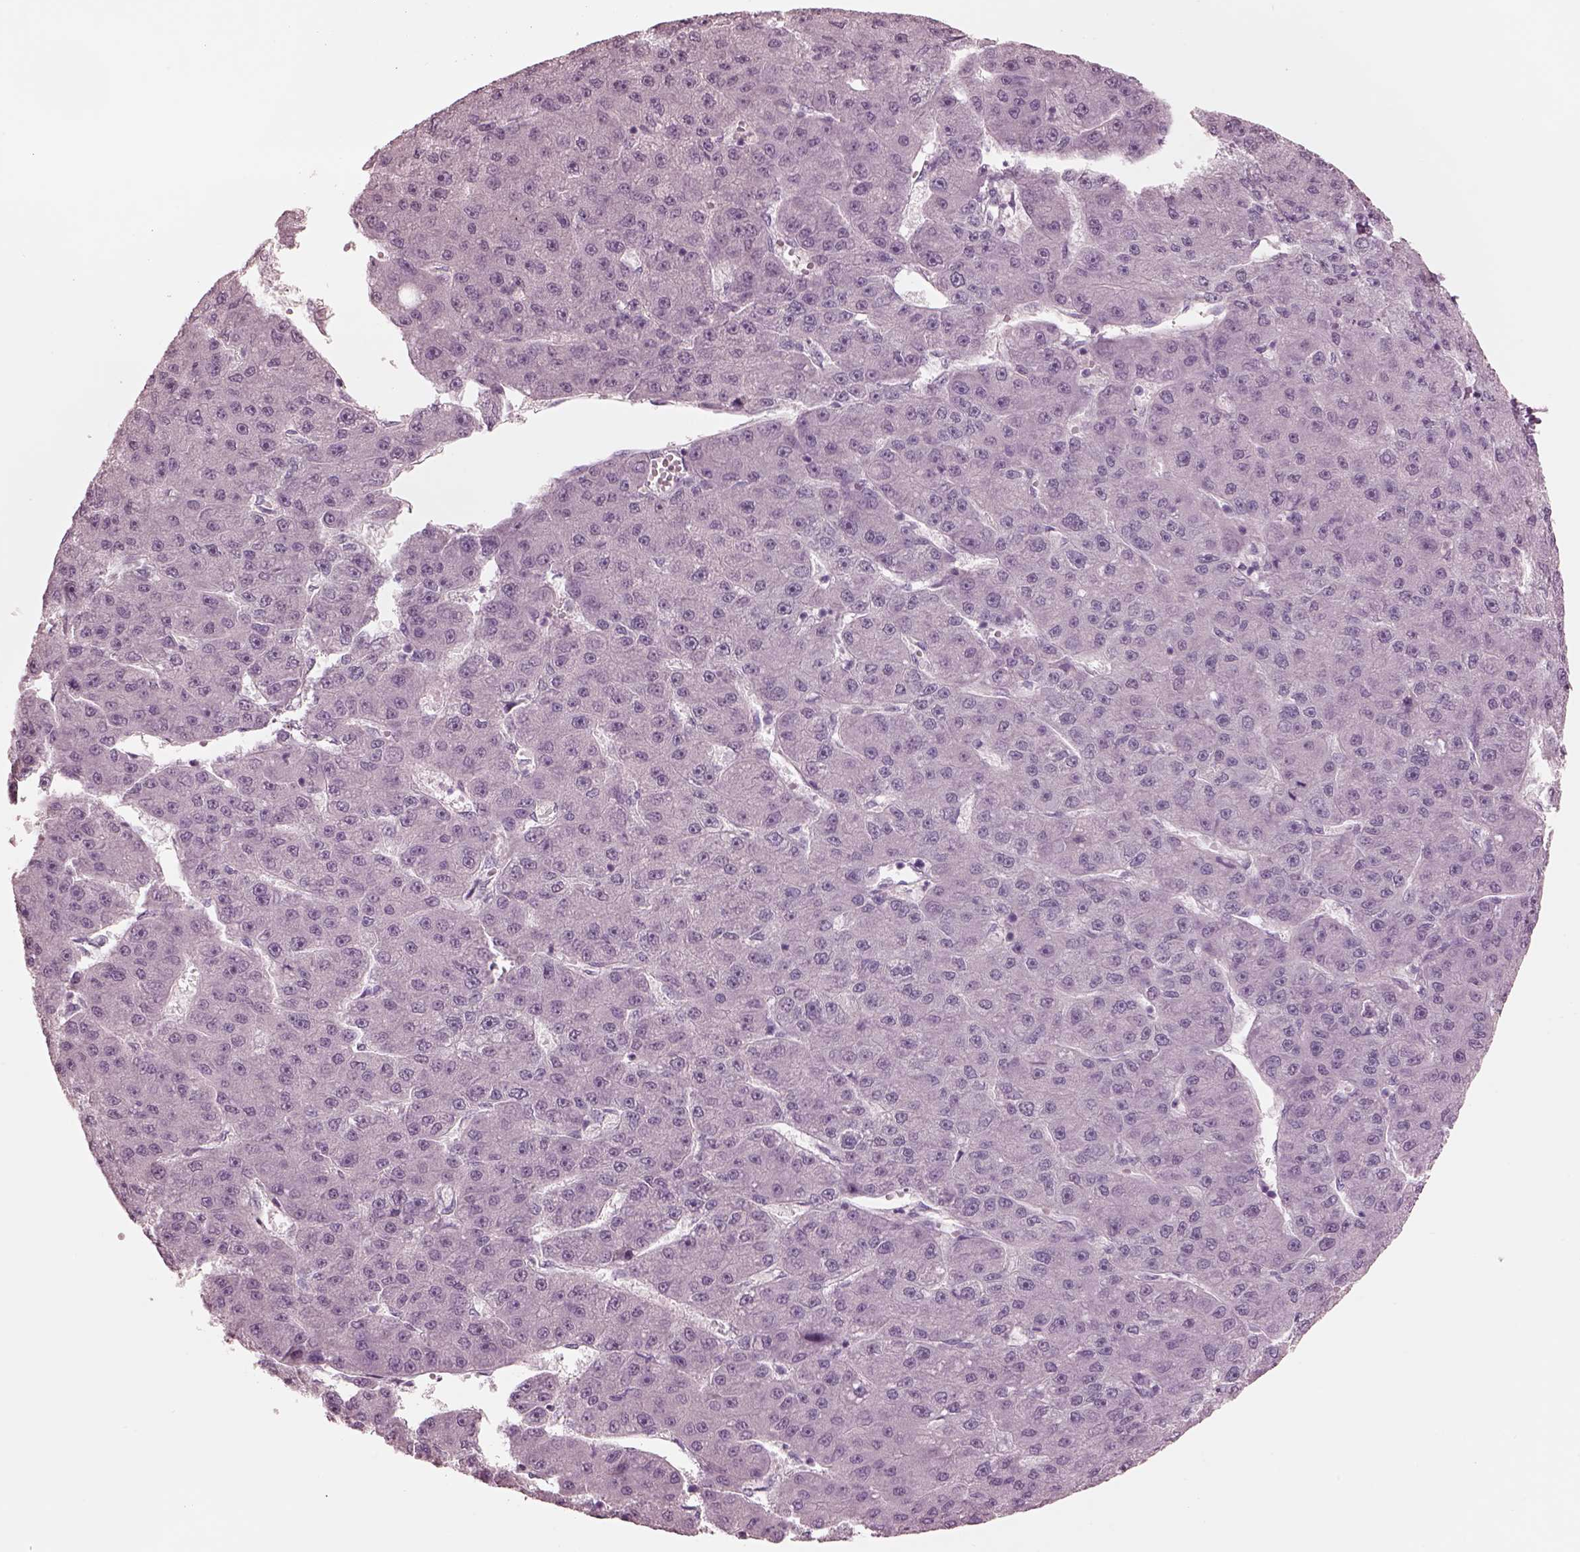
{"staining": {"intensity": "negative", "quantity": "none", "location": "none"}, "tissue": "liver cancer", "cell_type": "Tumor cells", "image_type": "cancer", "snomed": [{"axis": "morphology", "description": "Carcinoma, Hepatocellular, NOS"}, {"axis": "topography", "description": "Liver"}], "caption": "High magnification brightfield microscopy of hepatocellular carcinoma (liver) stained with DAB (brown) and counterstained with hematoxylin (blue): tumor cells show no significant expression.", "gene": "GARIN4", "patient": {"sex": "male", "age": 67}}